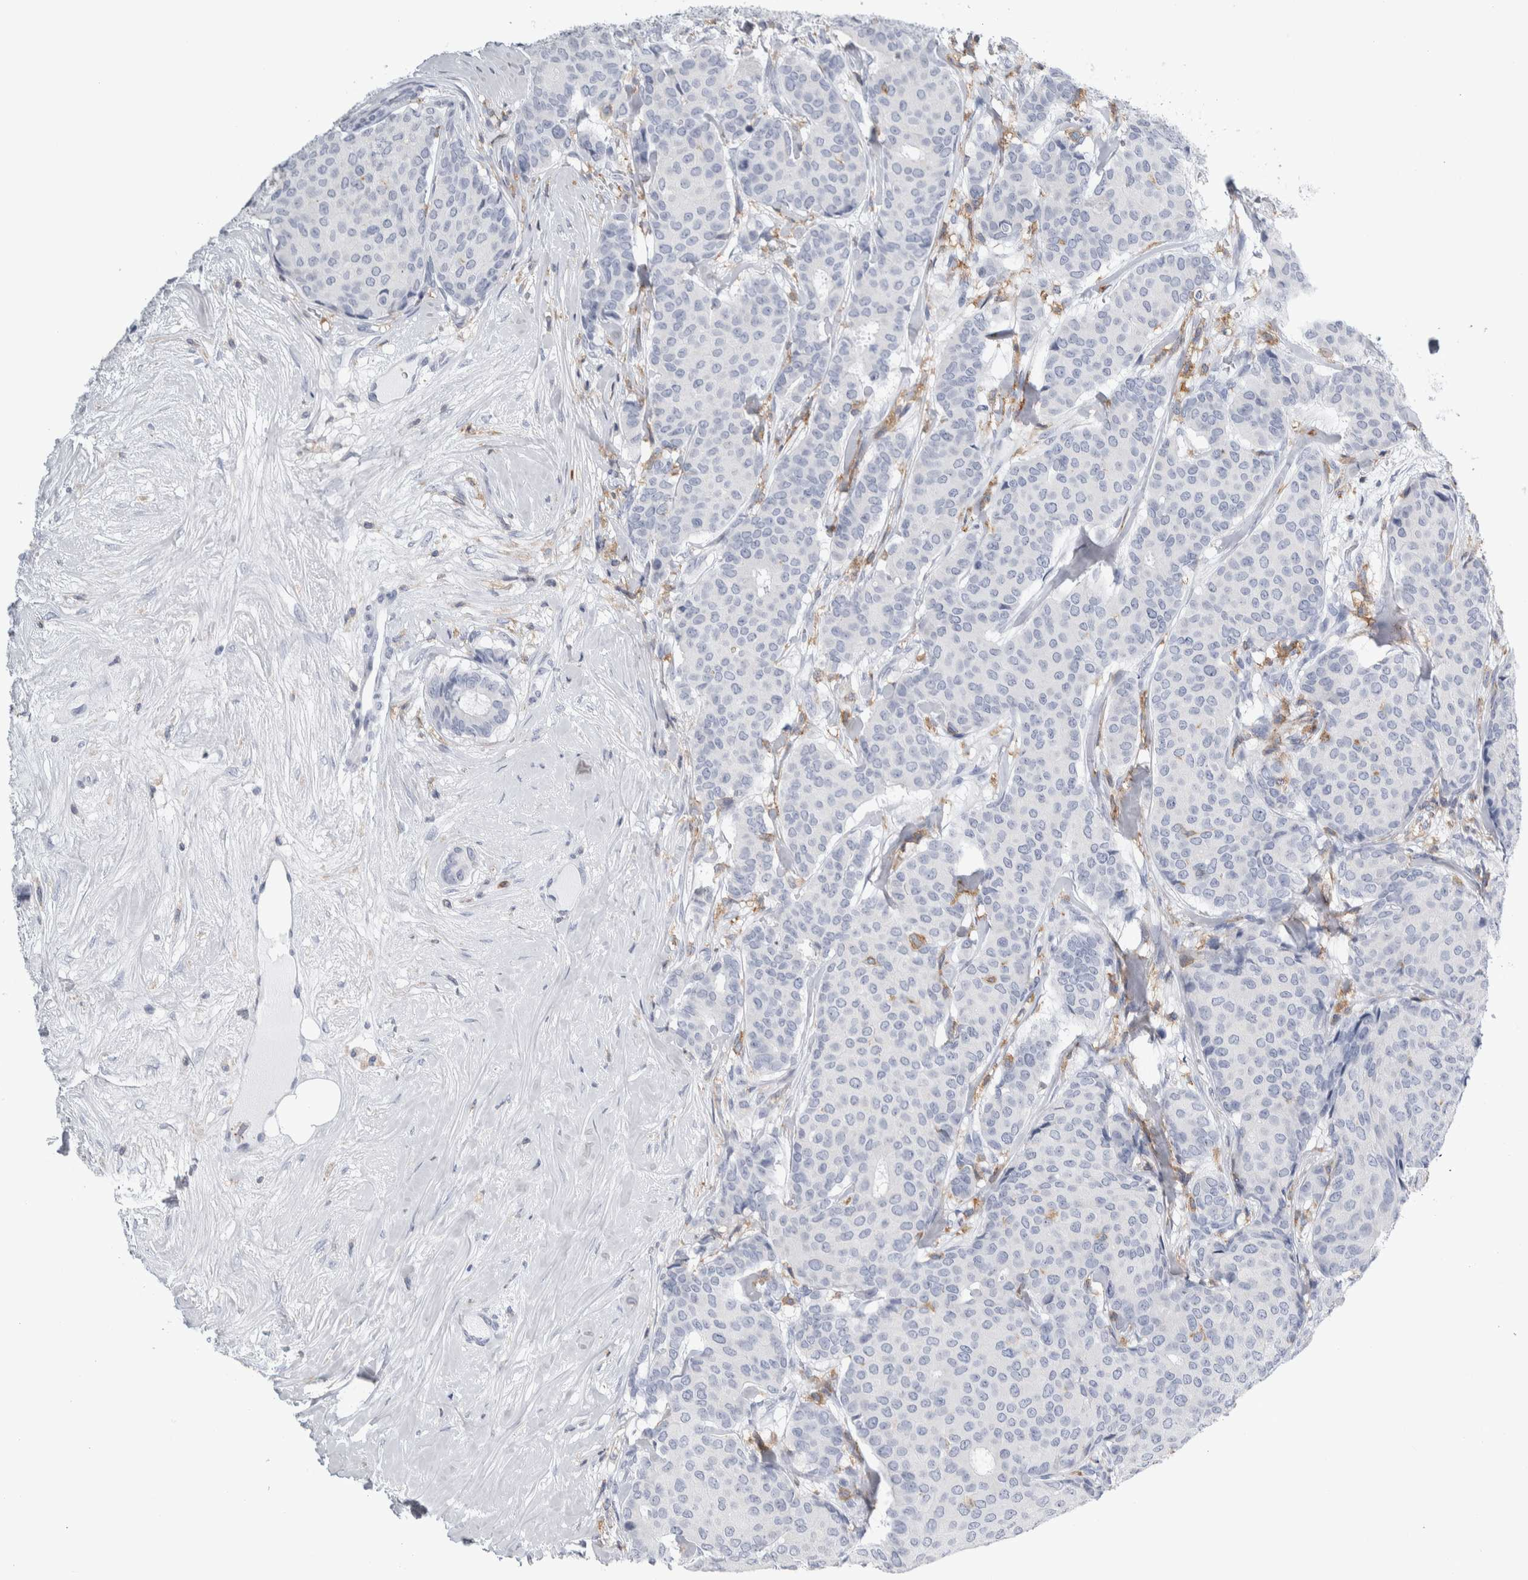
{"staining": {"intensity": "negative", "quantity": "none", "location": "none"}, "tissue": "breast cancer", "cell_type": "Tumor cells", "image_type": "cancer", "snomed": [{"axis": "morphology", "description": "Duct carcinoma"}, {"axis": "topography", "description": "Breast"}], "caption": "Human breast cancer (invasive ductal carcinoma) stained for a protein using IHC displays no positivity in tumor cells.", "gene": "SKAP2", "patient": {"sex": "female", "age": 75}}